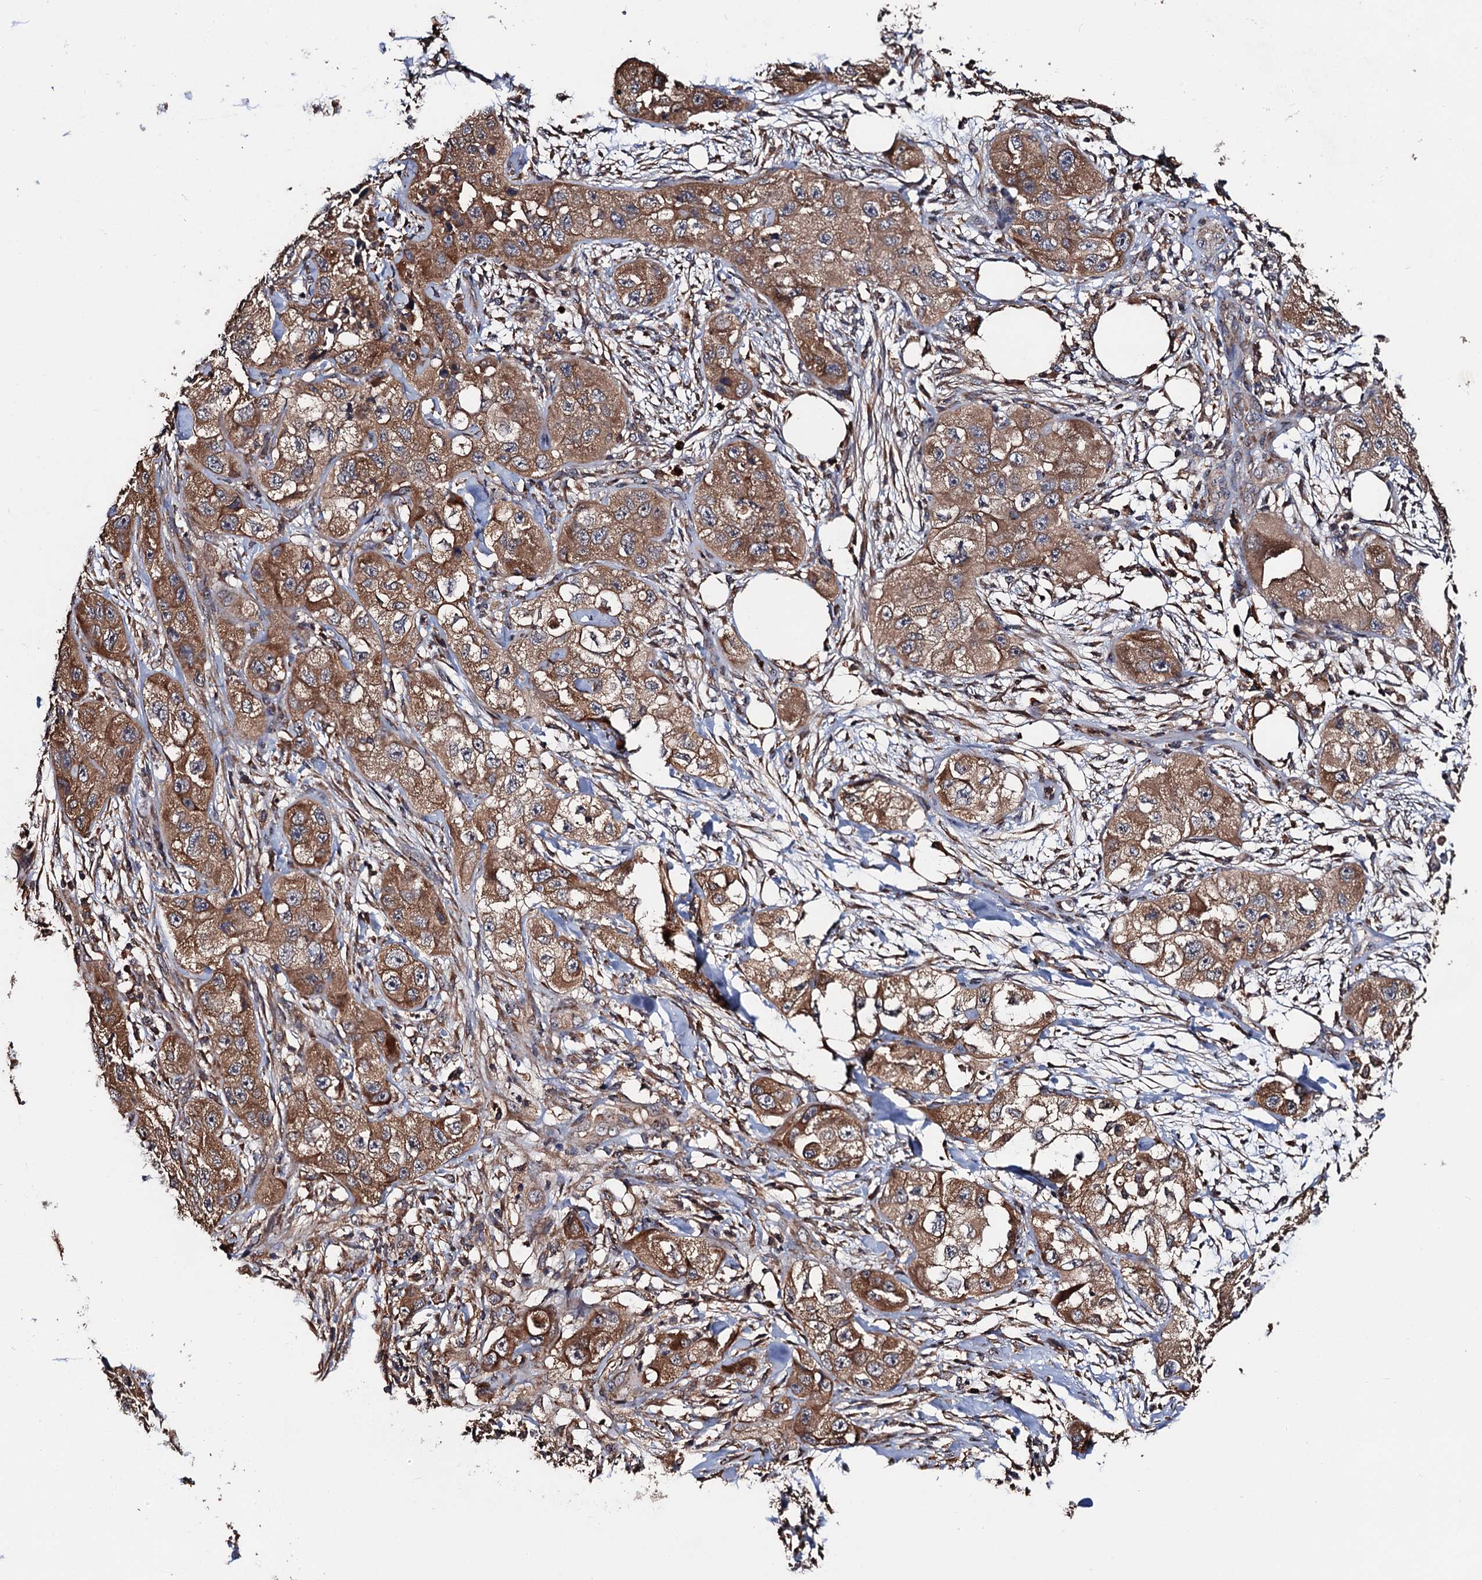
{"staining": {"intensity": "moderate", "quantity": ">75%", "location": "cytoplasmic/membranous"}, "tissue": "skin cancer", "cell_type": "Tumor cells", "image_type": "cancer", "snomed": [{"axis": "morphology", "description": "Squamous cell carcinoma, NOS"}, {"axis": "topography", "description": "Skin"}, {"axis": "topography", "description": "Subcutis"}], "caption": "Tumor cells exhibit moderate cytoplasmic/membranous expression in approximately >75% of cells in skin squamous cell carcinoma.", "gene": "RGS11", "patient": {"sex": "male", "age": 73}}